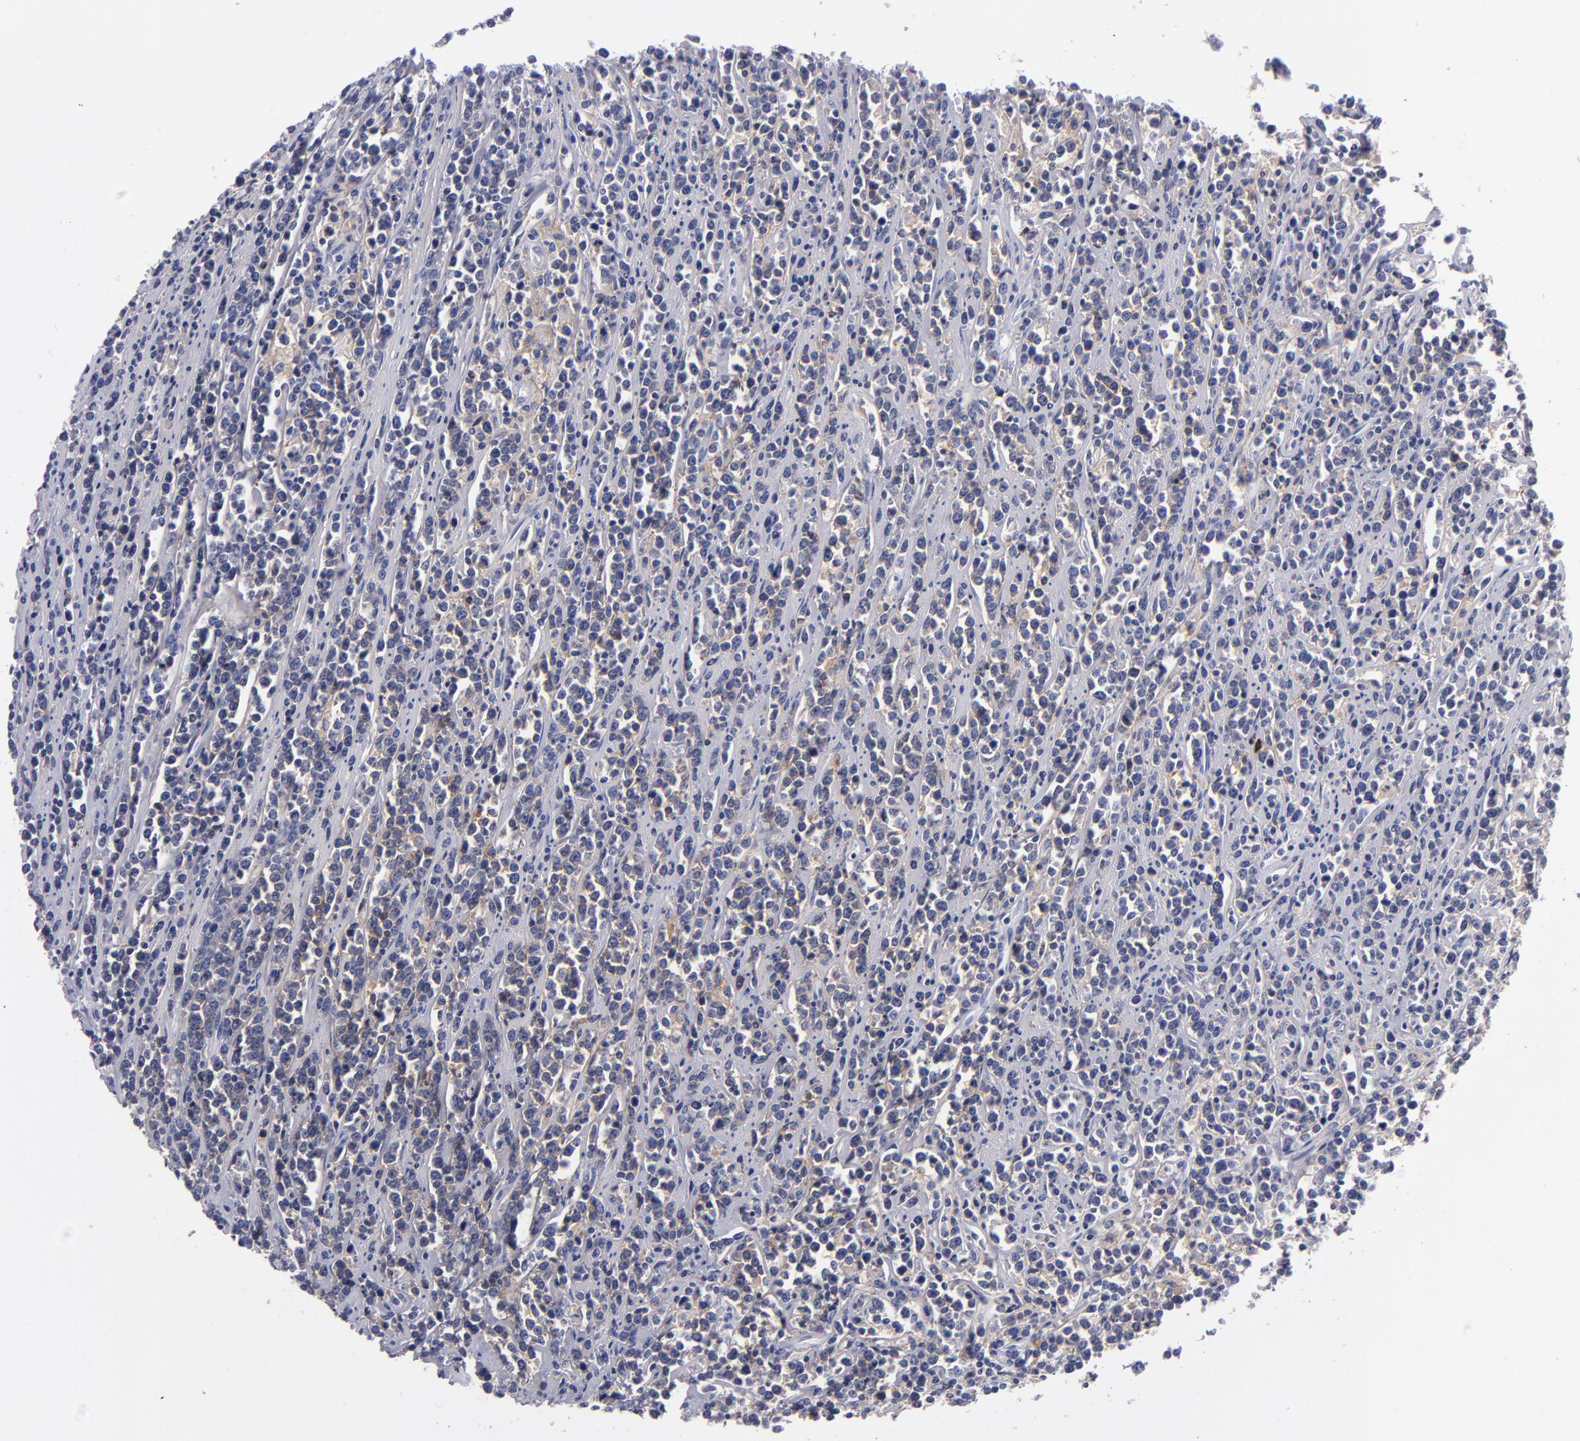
{"staining": {"intensity": "moderate", "quantity": ">75%", "location": "cytoplasmic/membranous"}, "tissue": "lymphoma", "cell_type": "Tumor cells", "image_type": "cancer", "snomed": [{"axis": "morphology", "description": "Malignant lymphoma, non-Hodgkin's type, High grade"}, {"axis": "topography", "description": "Small intestine"}, {"axis": "topography", "description": "Colon"}], "caption": "Protein analysis of lymphoma tissue displays moderate cytoplasmic/membranous expression in about >75% of tumor cells.", "gene": "CD38", "patient": {"sex": "male", "age": 8}}